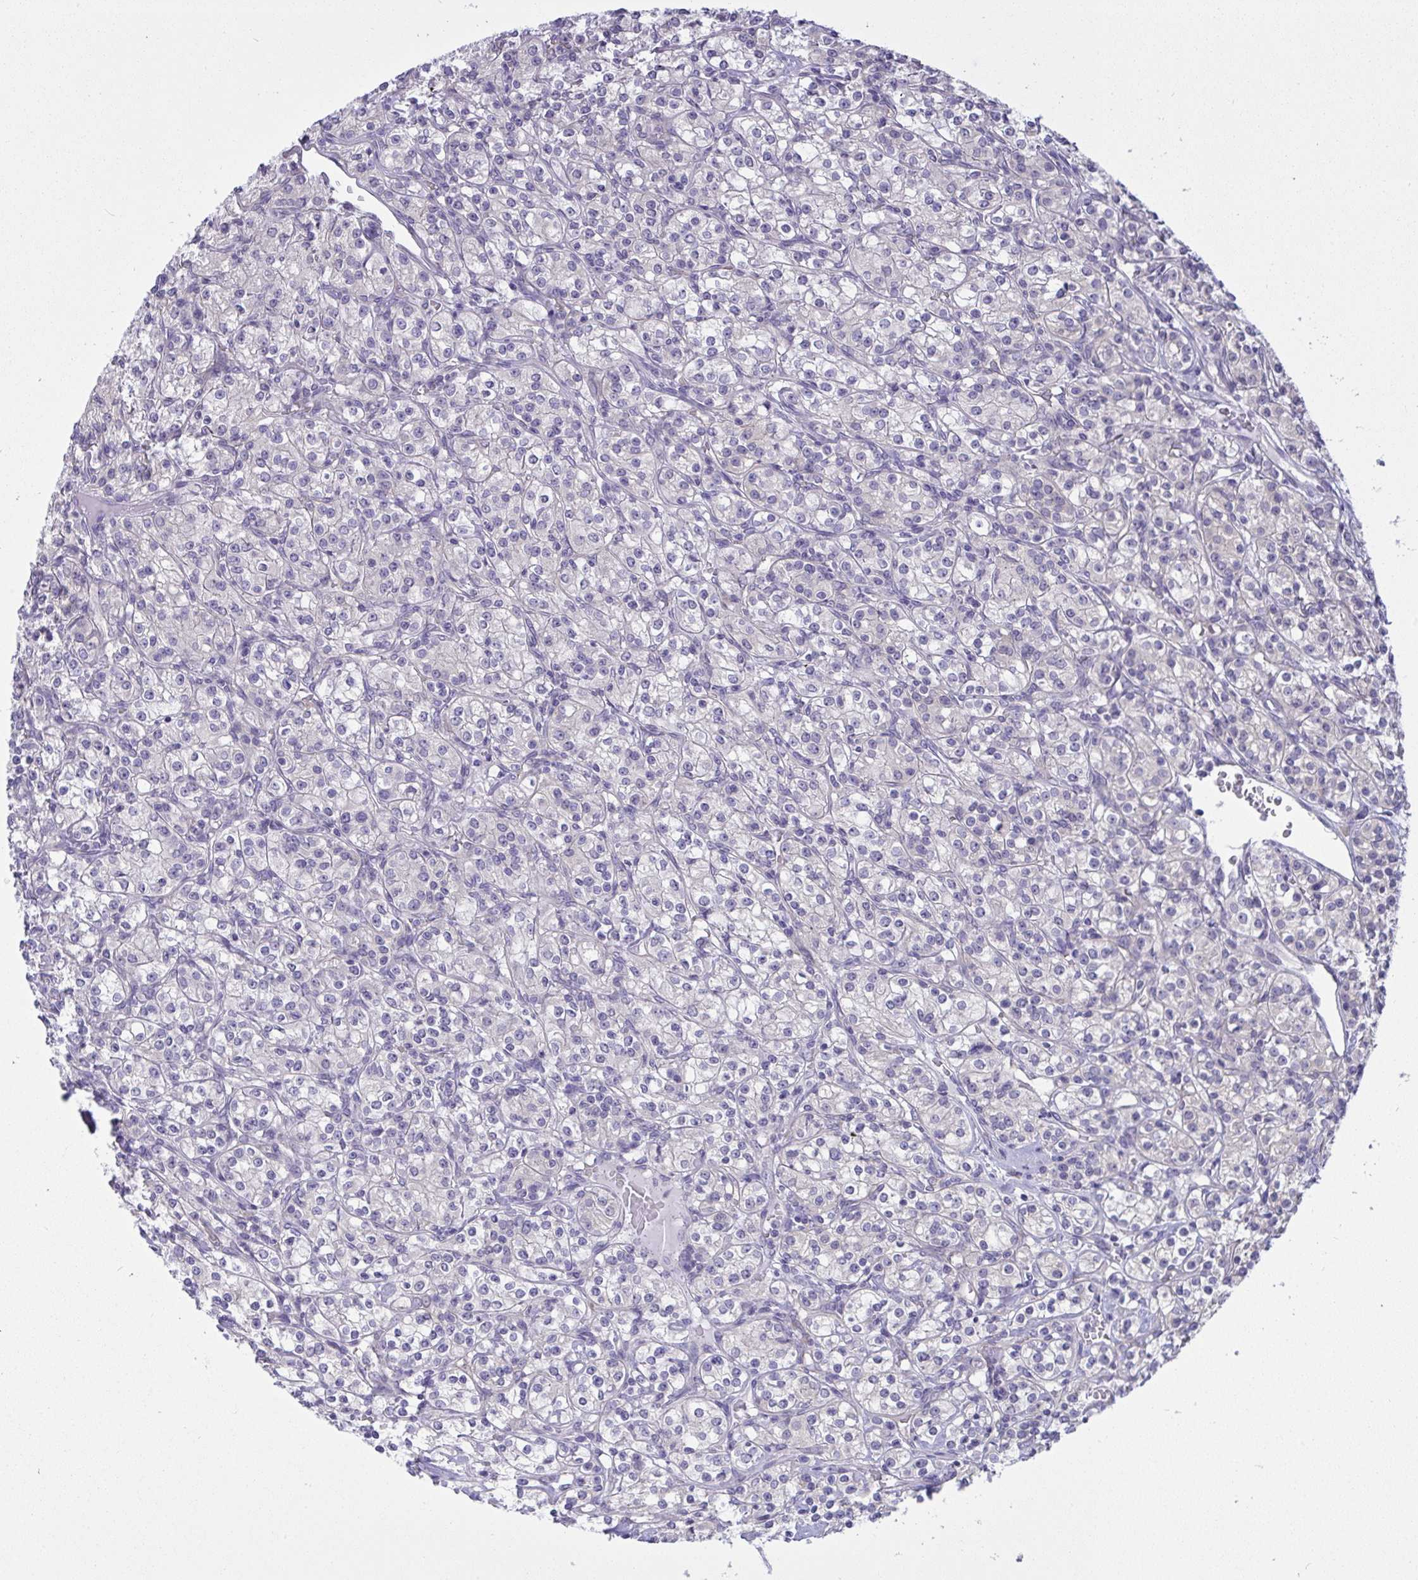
{"staining": {"intensity": "negative", "quantity": "none", "location": "none"}, "tissue": "renal cancer", "cell_type": "Tumor cells", "image_type": "cancer", "snomed": [{"axis": "morphology", "description": "Adenocarcinoma, NOS"}, {"axis": "topography", "description": "Kidney"}], "caption": "Immunohistochemical staining of renal cancer displays no significant expression in tumor cells.", "gene": "TMEM41A", "patient": {"sex": "male", "age": 77}}